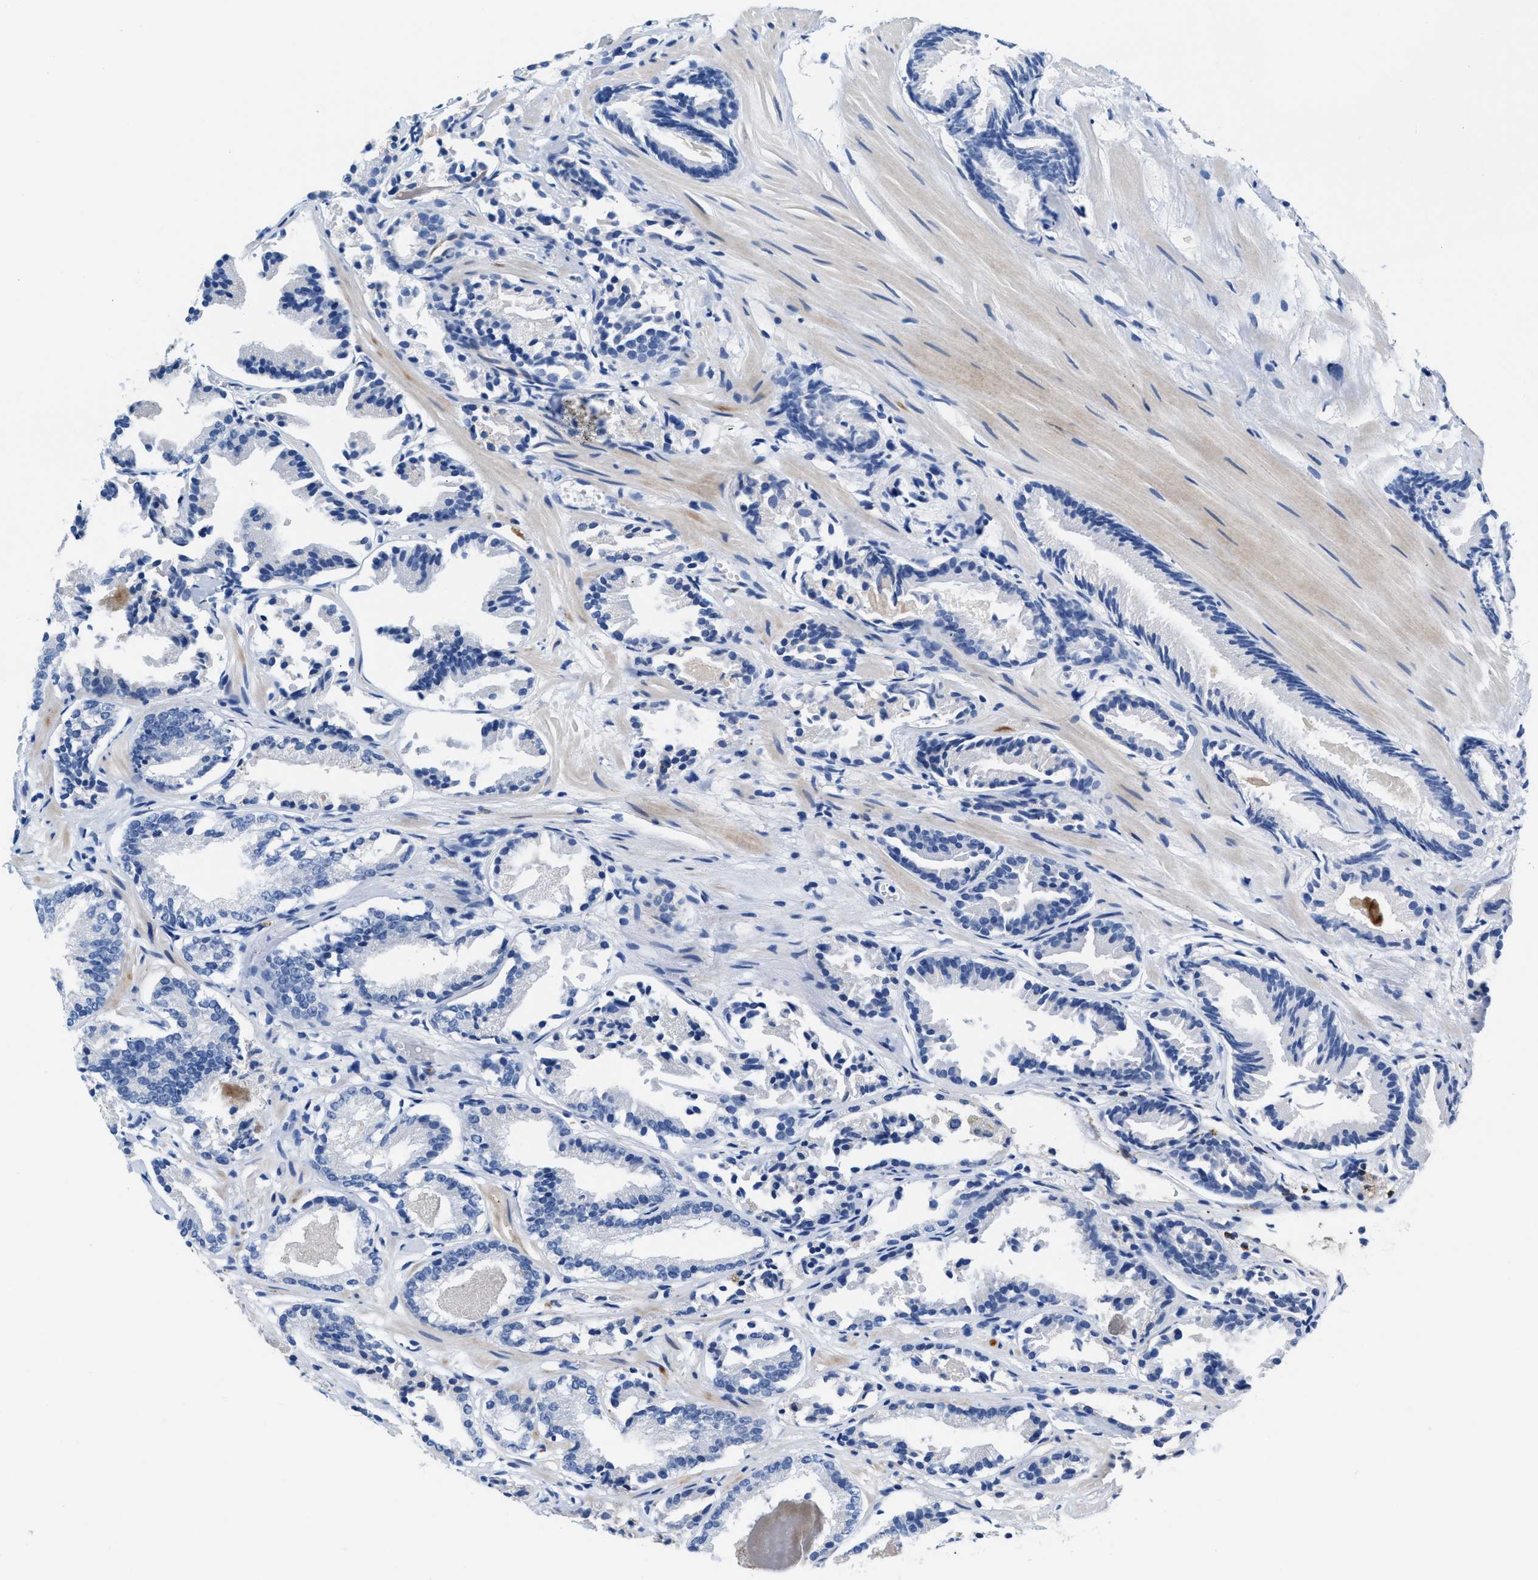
{"staining": {"intensity": "negative", "quantity": "none", "location": "none"}, "tissue": "prostate cancer", "cell_type": "Tumor cells", "image_type": "cancer", "snomed": [{"axis": "morphology", "description": "Adenocarcinoma, Low grade"}, {"axis": "topography", "description": "Prostate"}], "caption": "IHC image of neoplastic tissue: prostate cancer (adenocarcinoma (low-grade)) stained with DAB exhibits no significant protein expression in tumor cells. Nuclei are stained in blue.", "gene": "SLFN13", "patient": {"sex": "male", "age": 51}}